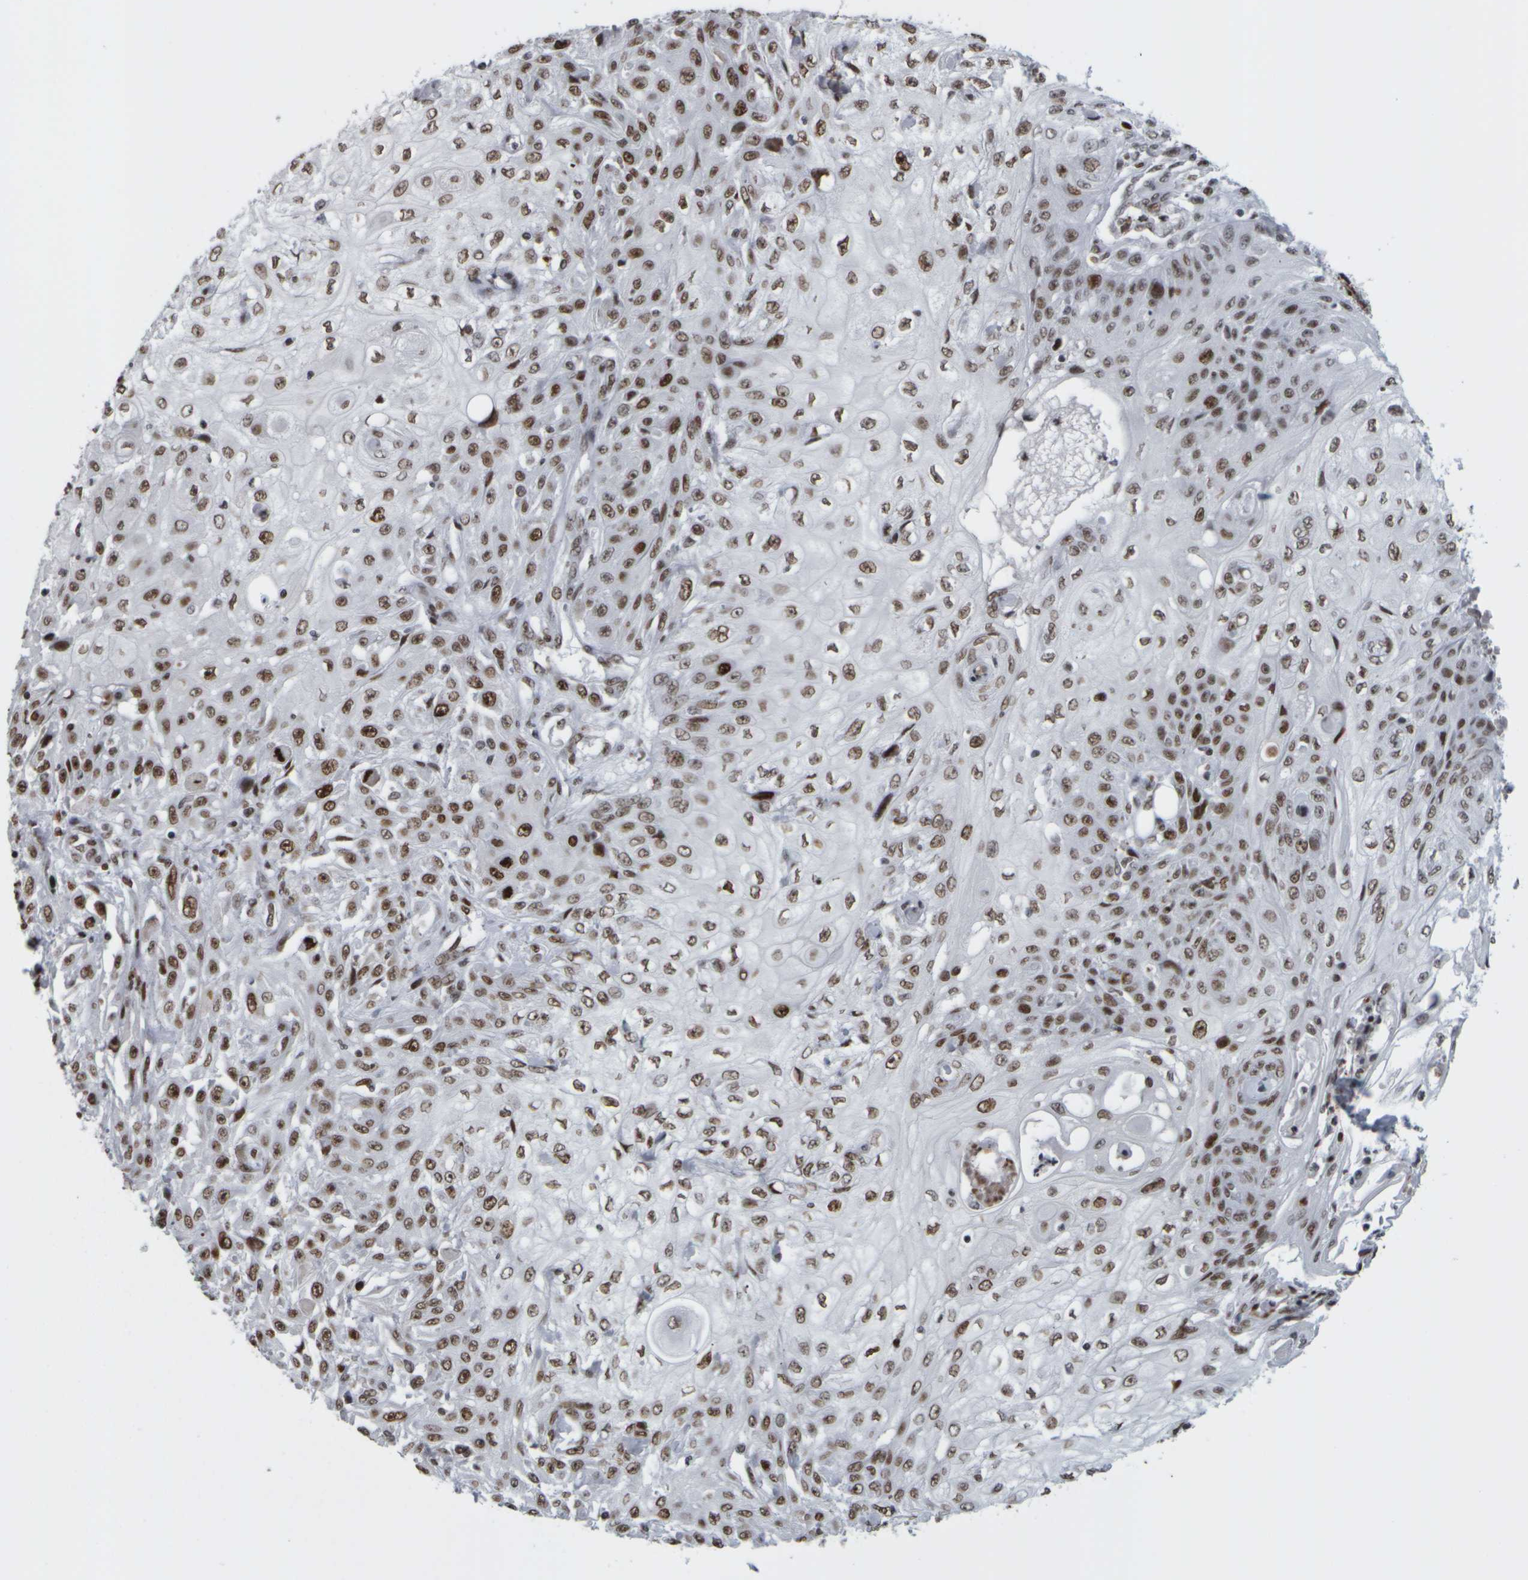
{"staining": {"intensity": "moderate", "quantity": ">75%", "location": "nuclear"}, "tissue": "skin cancer", "cell_type": "Tumor cells", "image_type": "cancer", "snomed": [{"axis": "morphology", "description": "Squamous cell carcinoma, NOS"}, {"axis": "morphology", "description": "Squamous cell carcinoma, metastatic, NOS"}, {"axis": "topography", "description": "Skin"}, {"axis": "topography", "description": "Lymph node"}], "caption": "High-magnification brightfield microscopy of squamous cell carcinoma (skin) stained with DAB (3,3'-diaminobenzidine) (brown) and counterstained with hematoxylin (blue). tumor cells exhibit moderate nuclear staining is seen in approximately>75% of cells. The staining was performed using DAB, with brown indicating positive protein expression. Nuclei are stained blue with hematoxylin.", "gene": "TOP2B", "patient": {"sex": "male", "age": 75}}